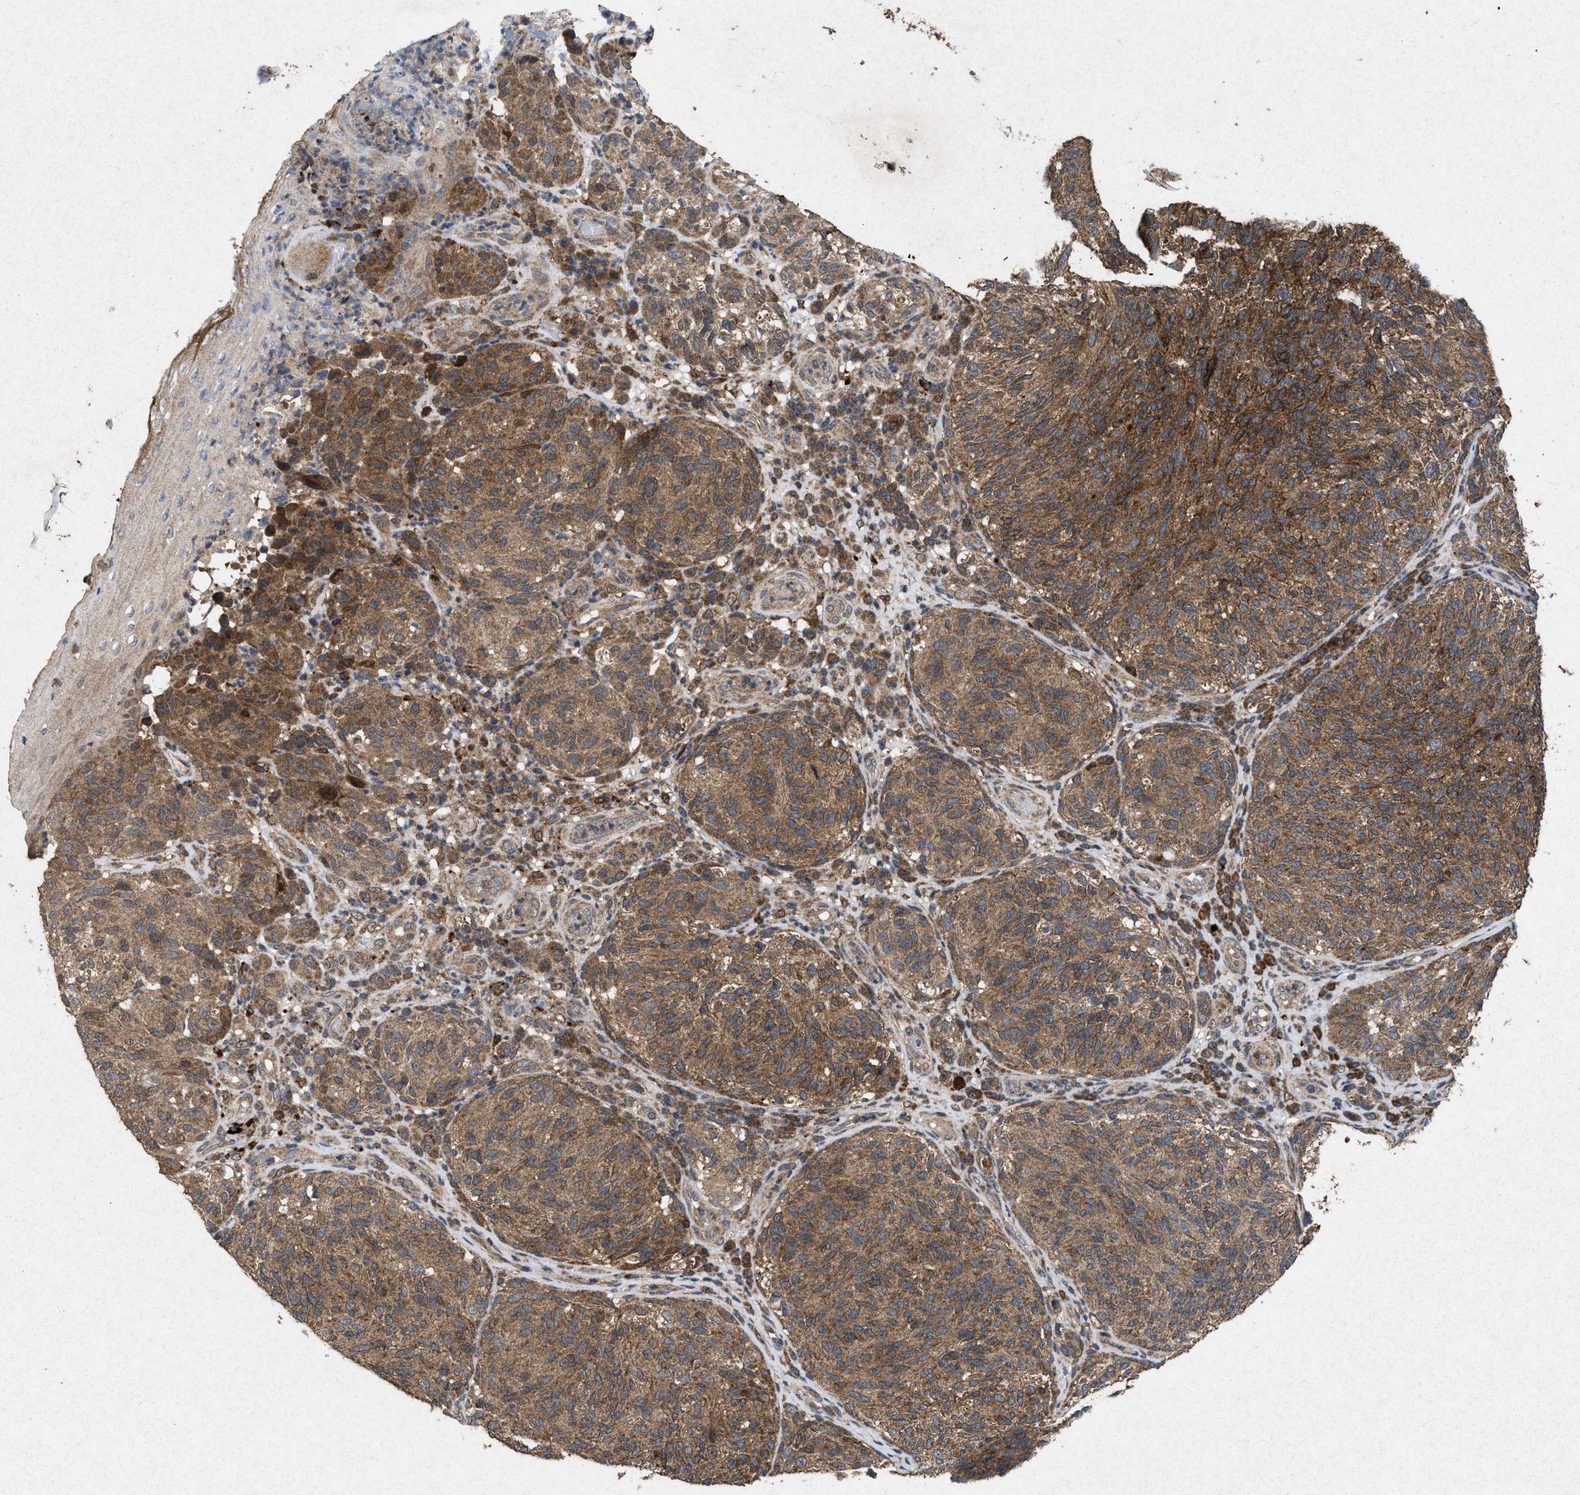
{"staining": {"intensity": "moderate", "quantity": ">75%", "location": "cytoplasmic/membranous"}, "tissue": "melanoma", "cell_type": "Tumor cells", "image_type": "cancer", "snomed": [{"axis": "morphology", "description": "Malignant melanoma, NOS"}, {"axis": "topography", "description": "Skin"}], "caption": "About >75% of tumor cells in malignant melanoma reveal moderate cytoplasmic/membranous protein staining as visualized by brown immunohistochemical staining.", "gene": "MSI2", "patient": {"sex": "female", "age": 73}}